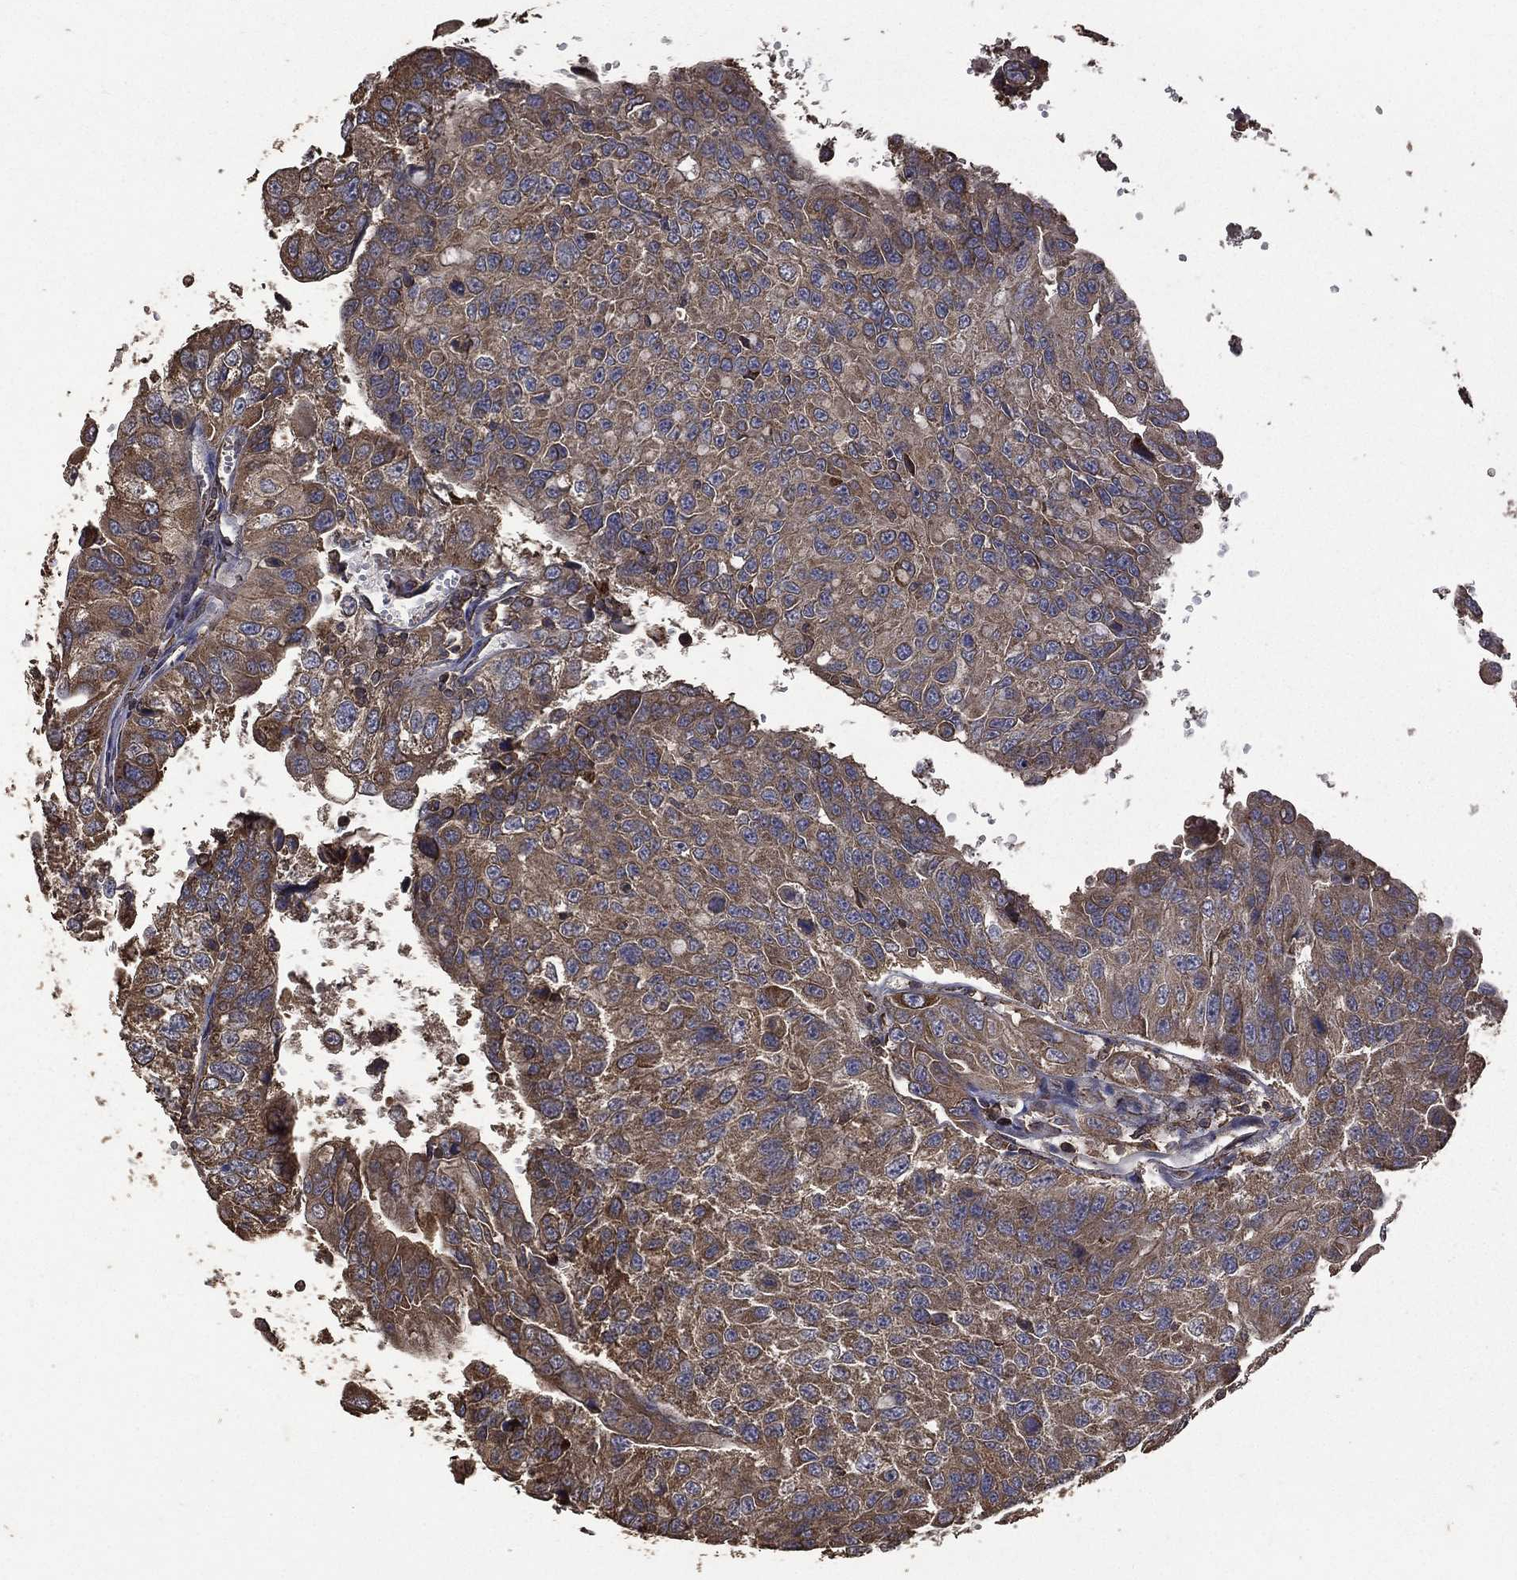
{"staining": {"intensity": "moderate", "quantity": ">75%", "location": "cytoplasmic/membranous"}, "tissue": "urothelial cancer", "cell_type": "Tumor cells", "image_type": "cancer", "snomed": [{"axis": "morphology", "description": "Urothelial carcinoma, NOS"}, {"axis": "morphology", "description": "Urothelial carcinoma, High grade"}, {"axis": "topography", "description": "Urinary bladder"}], "caption": "Transitional cell carcinoma stained for a protein (brown) exhibits moderate cytoplasmic/membranous positive positivity in approximately >75% of tumor cells.", "gene": "METTL27", "patient": {"sex": "female", "age": 73}}